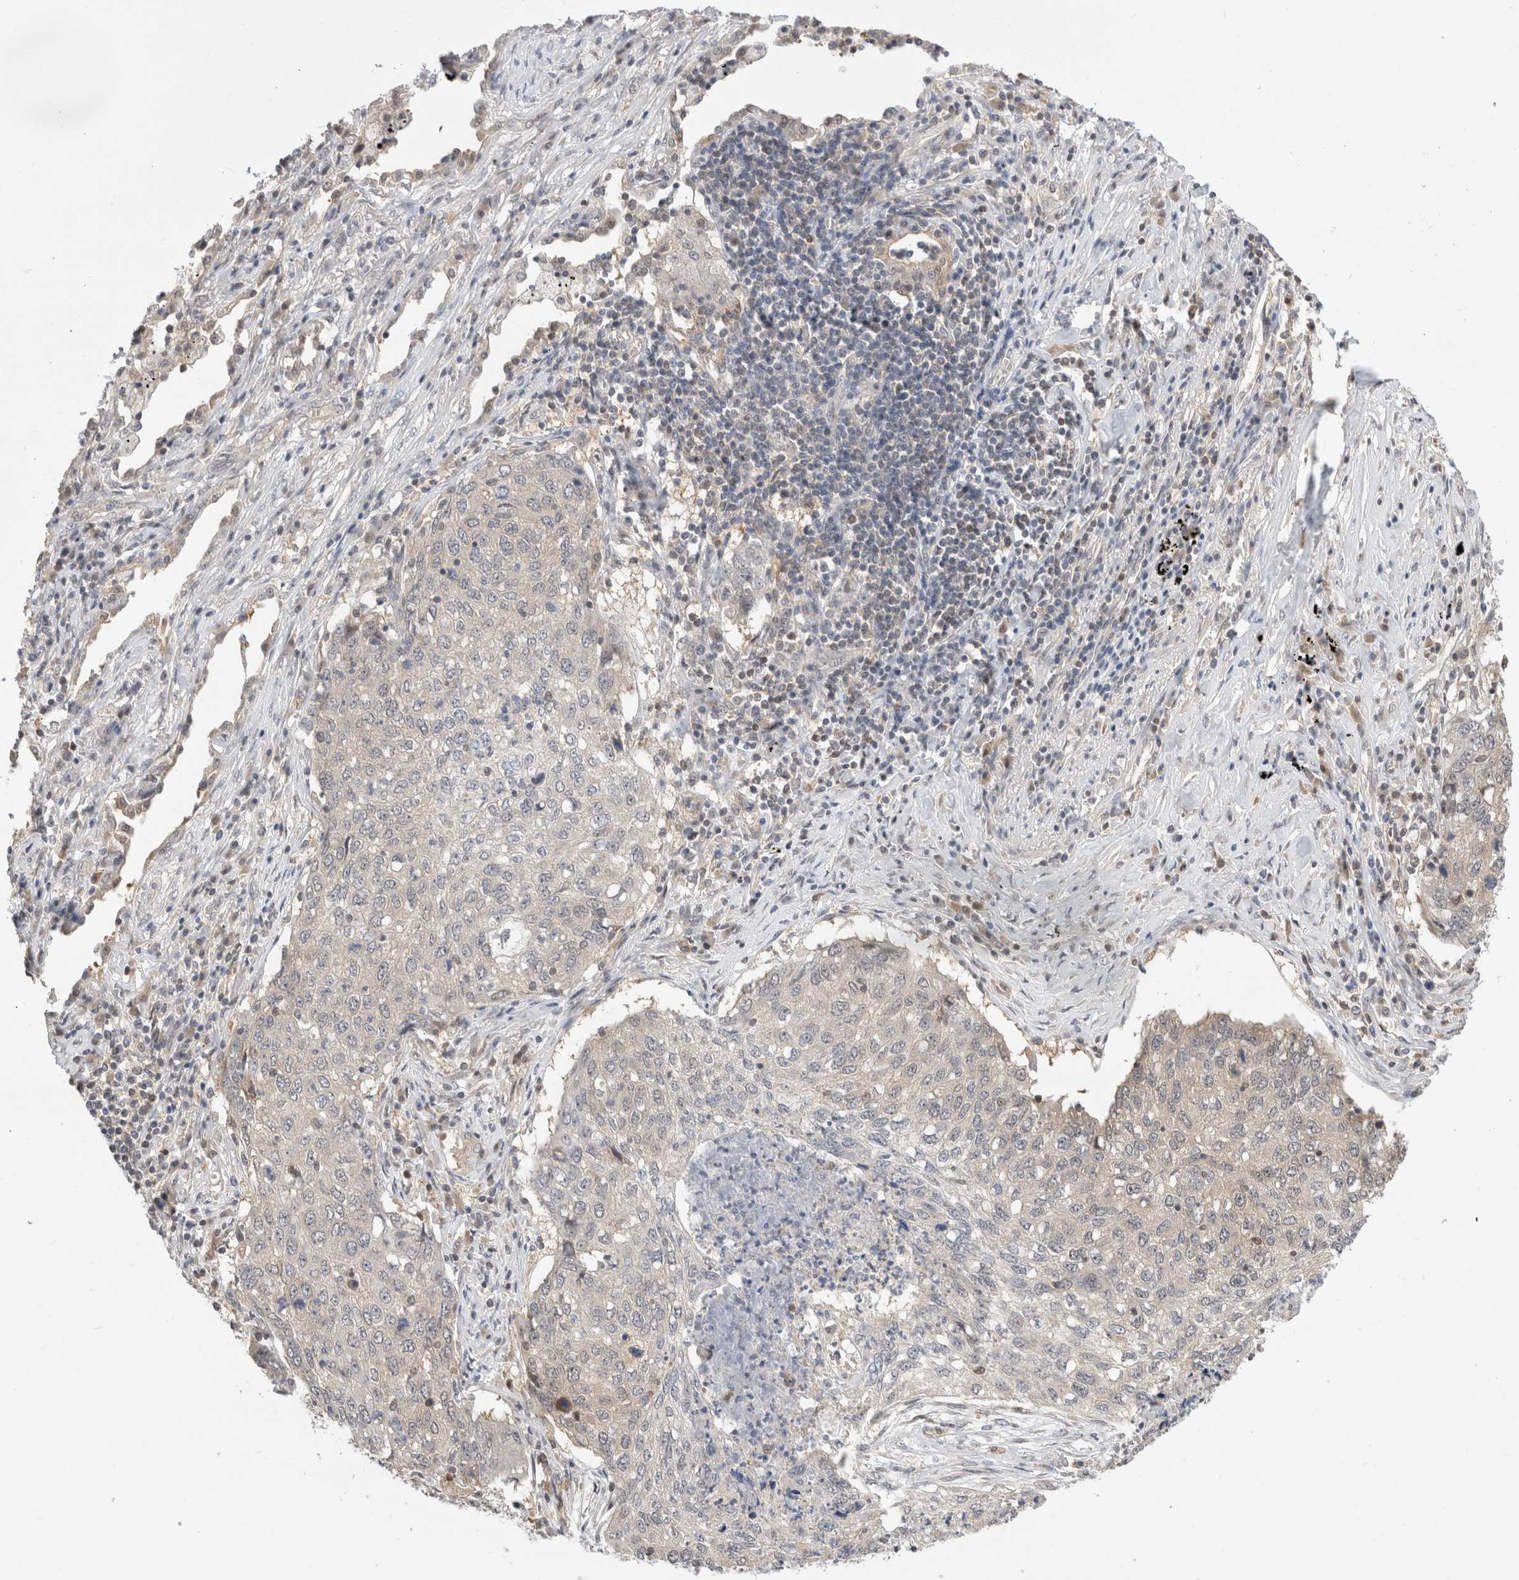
{"staining": {"intensity": "negative", "quantity": "none", "location": "none"}, "tissue": "lung cancer", "cell_type": "Tumor cells", "image_type": "cancer", "snomed": [{"axis": "morphology", "description": "Squamous cell carcinoma, NOS"}, {"axis": "topography", "description": "Lung"}], "caption": "IHC of squamous cell carcinoma (lung) reveals no staining in tumor cells.", "gene": "C17orf97", "patient": {"sex": "female", "age": 63}}